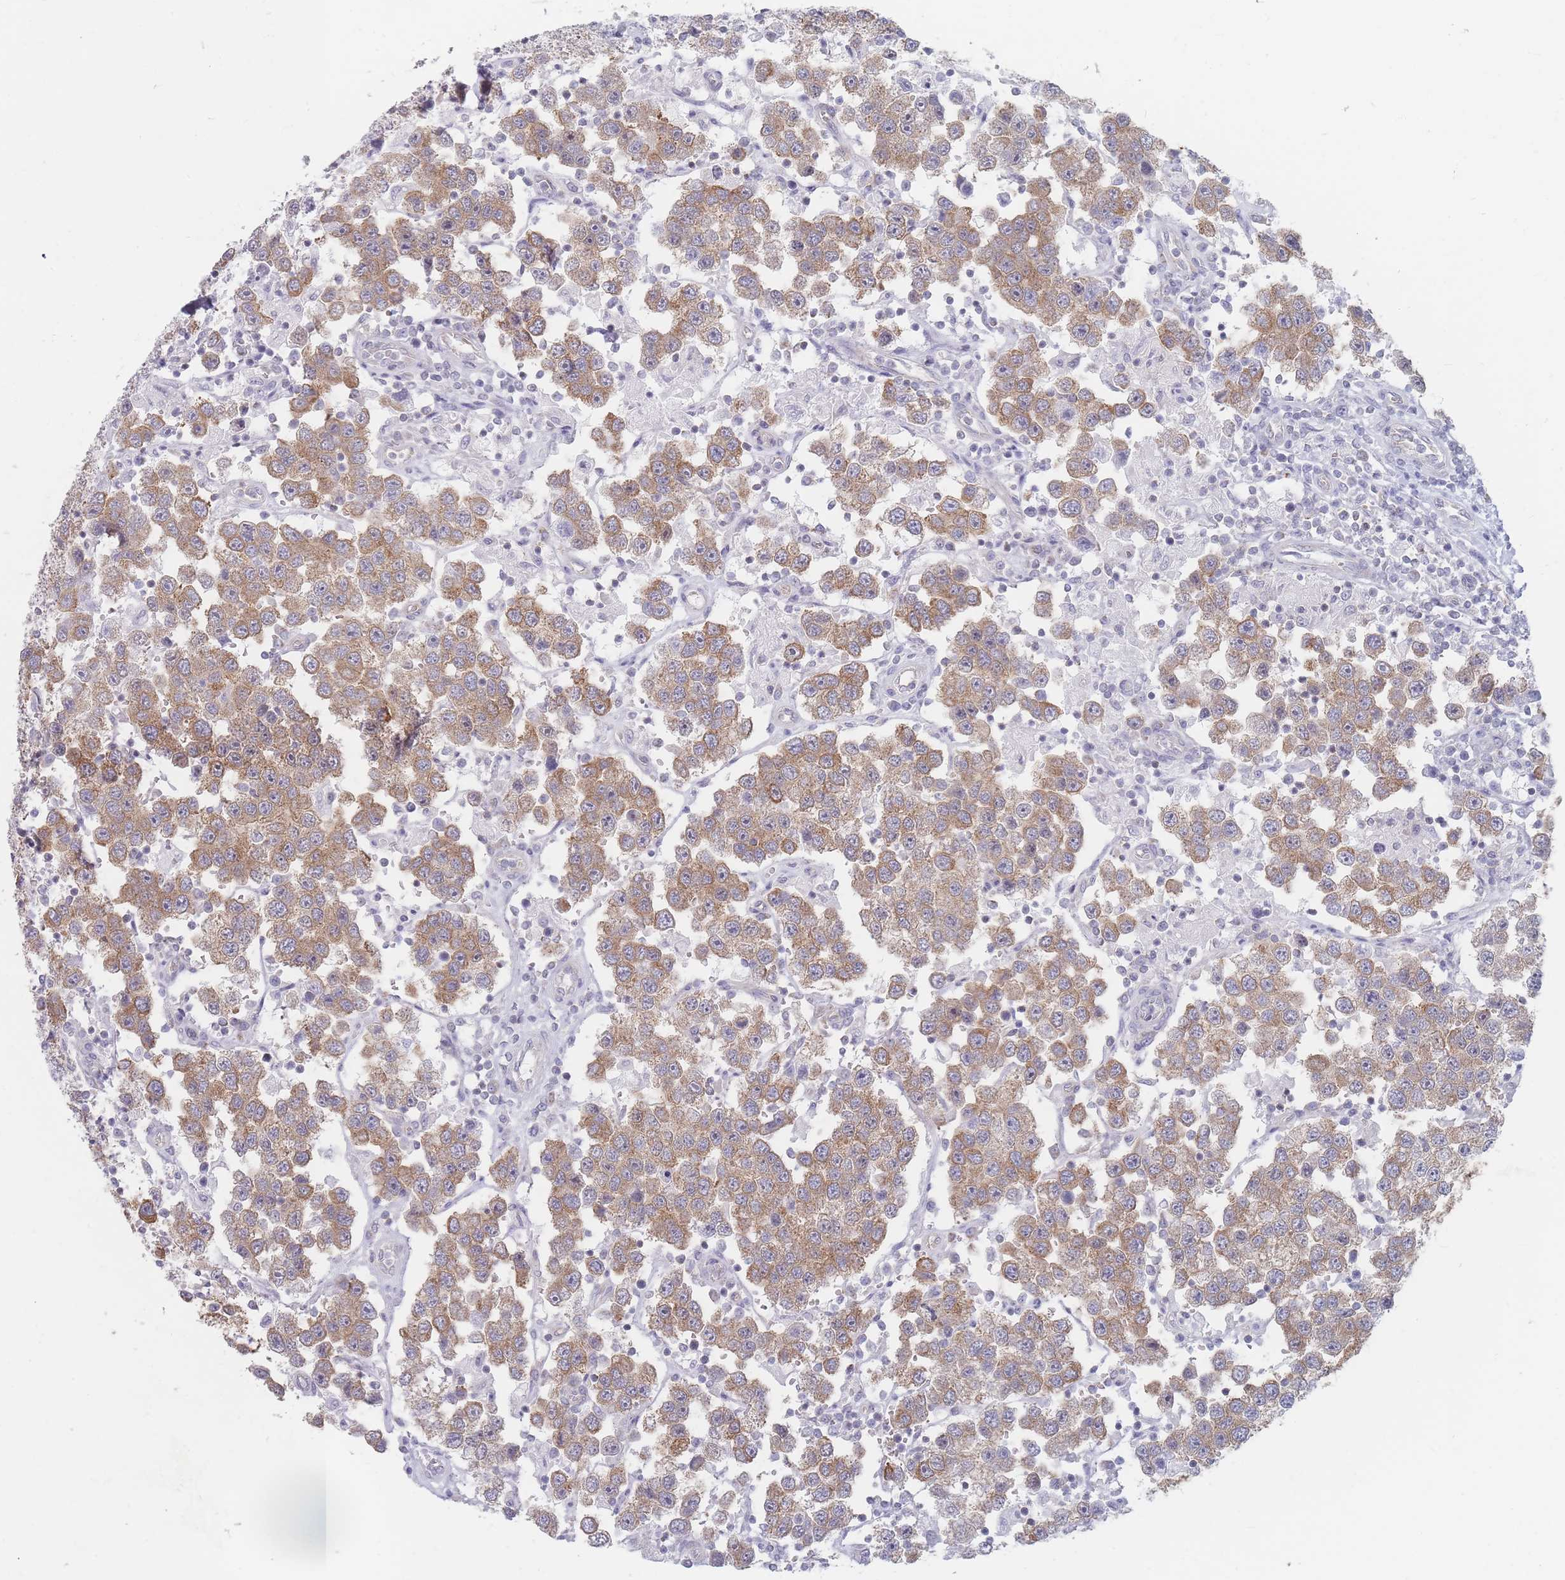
{"staining": {"intensity": "moderate", "quantity": ">75%", "location": "cytoplasmic/membranous"}, "tissue": "testis cancer", "cell_type": "Tumor cells", "image_type": "cancer", "snomed": [{"axis": "morphology", "description": "Seminoma, NOS"}, {"axis": "topography", "description": "Testis"}], "caption": "Testis cancer stained with a brown dye demonstrates moderate cytoplasmic/membranous positive staining in about >75% of tumor cells.", "gene": "MAP1S", "patient": {"sex": "male", "age": 37}}